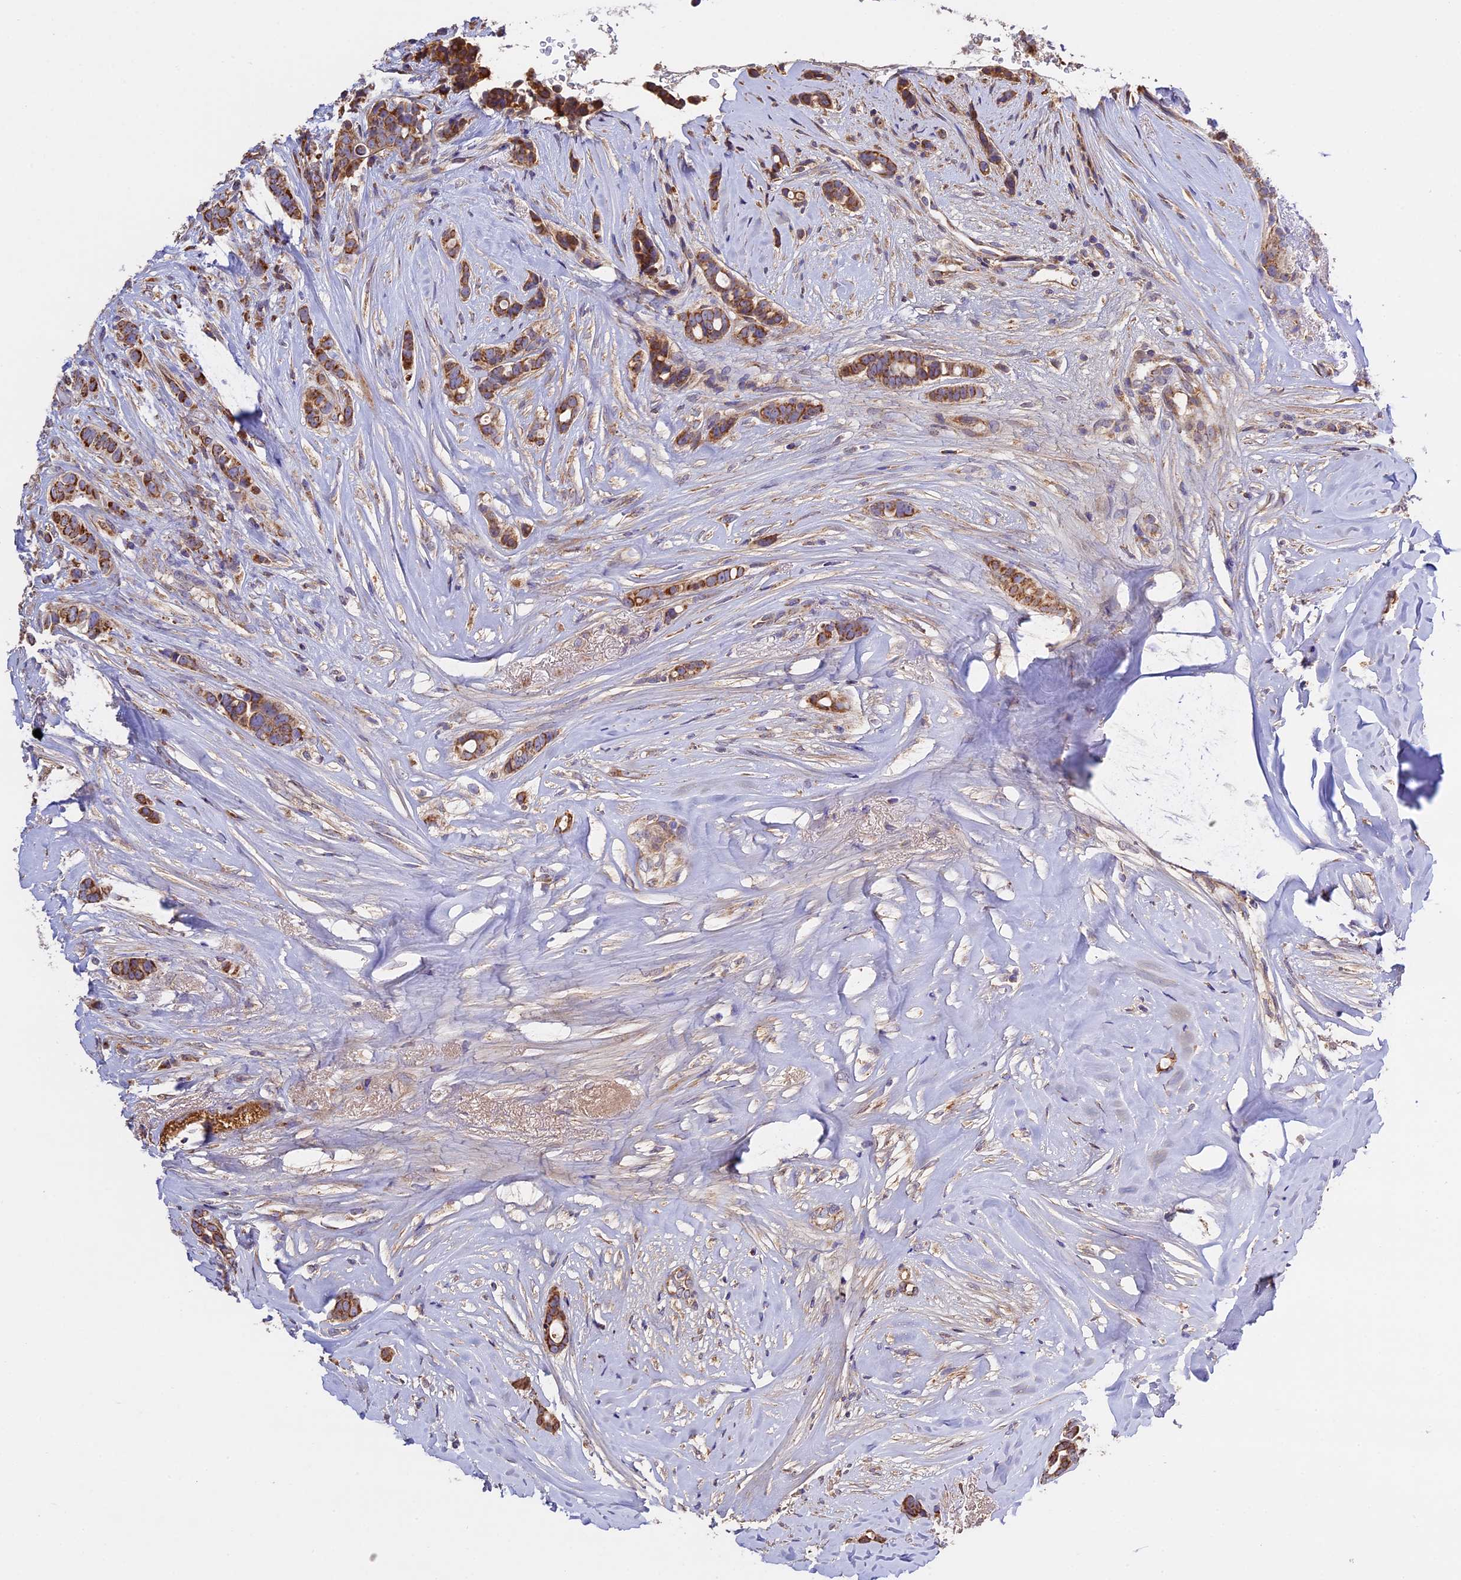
{"staining": {"intensity": "strong", "quantity": ">75%", "location": "cytoplasmic/membranous"}, "tissue": "breast cancer", "cell_type": "Tumor cells", "image_type": "cancer", "snomed": [{"axis": "morphology", "description": "Lobular carcinoma"}, {"axis": "topography", "description": "Breast"}], "caption": "Immunohistochemical staining of human breast lobular carcinoma reveals high levels of strong cytoplasmic/membranous positivity in approximately >75% of tumor cells.", "gene": "OCEL1", "patient": {"sex": "female", "age": 51}}